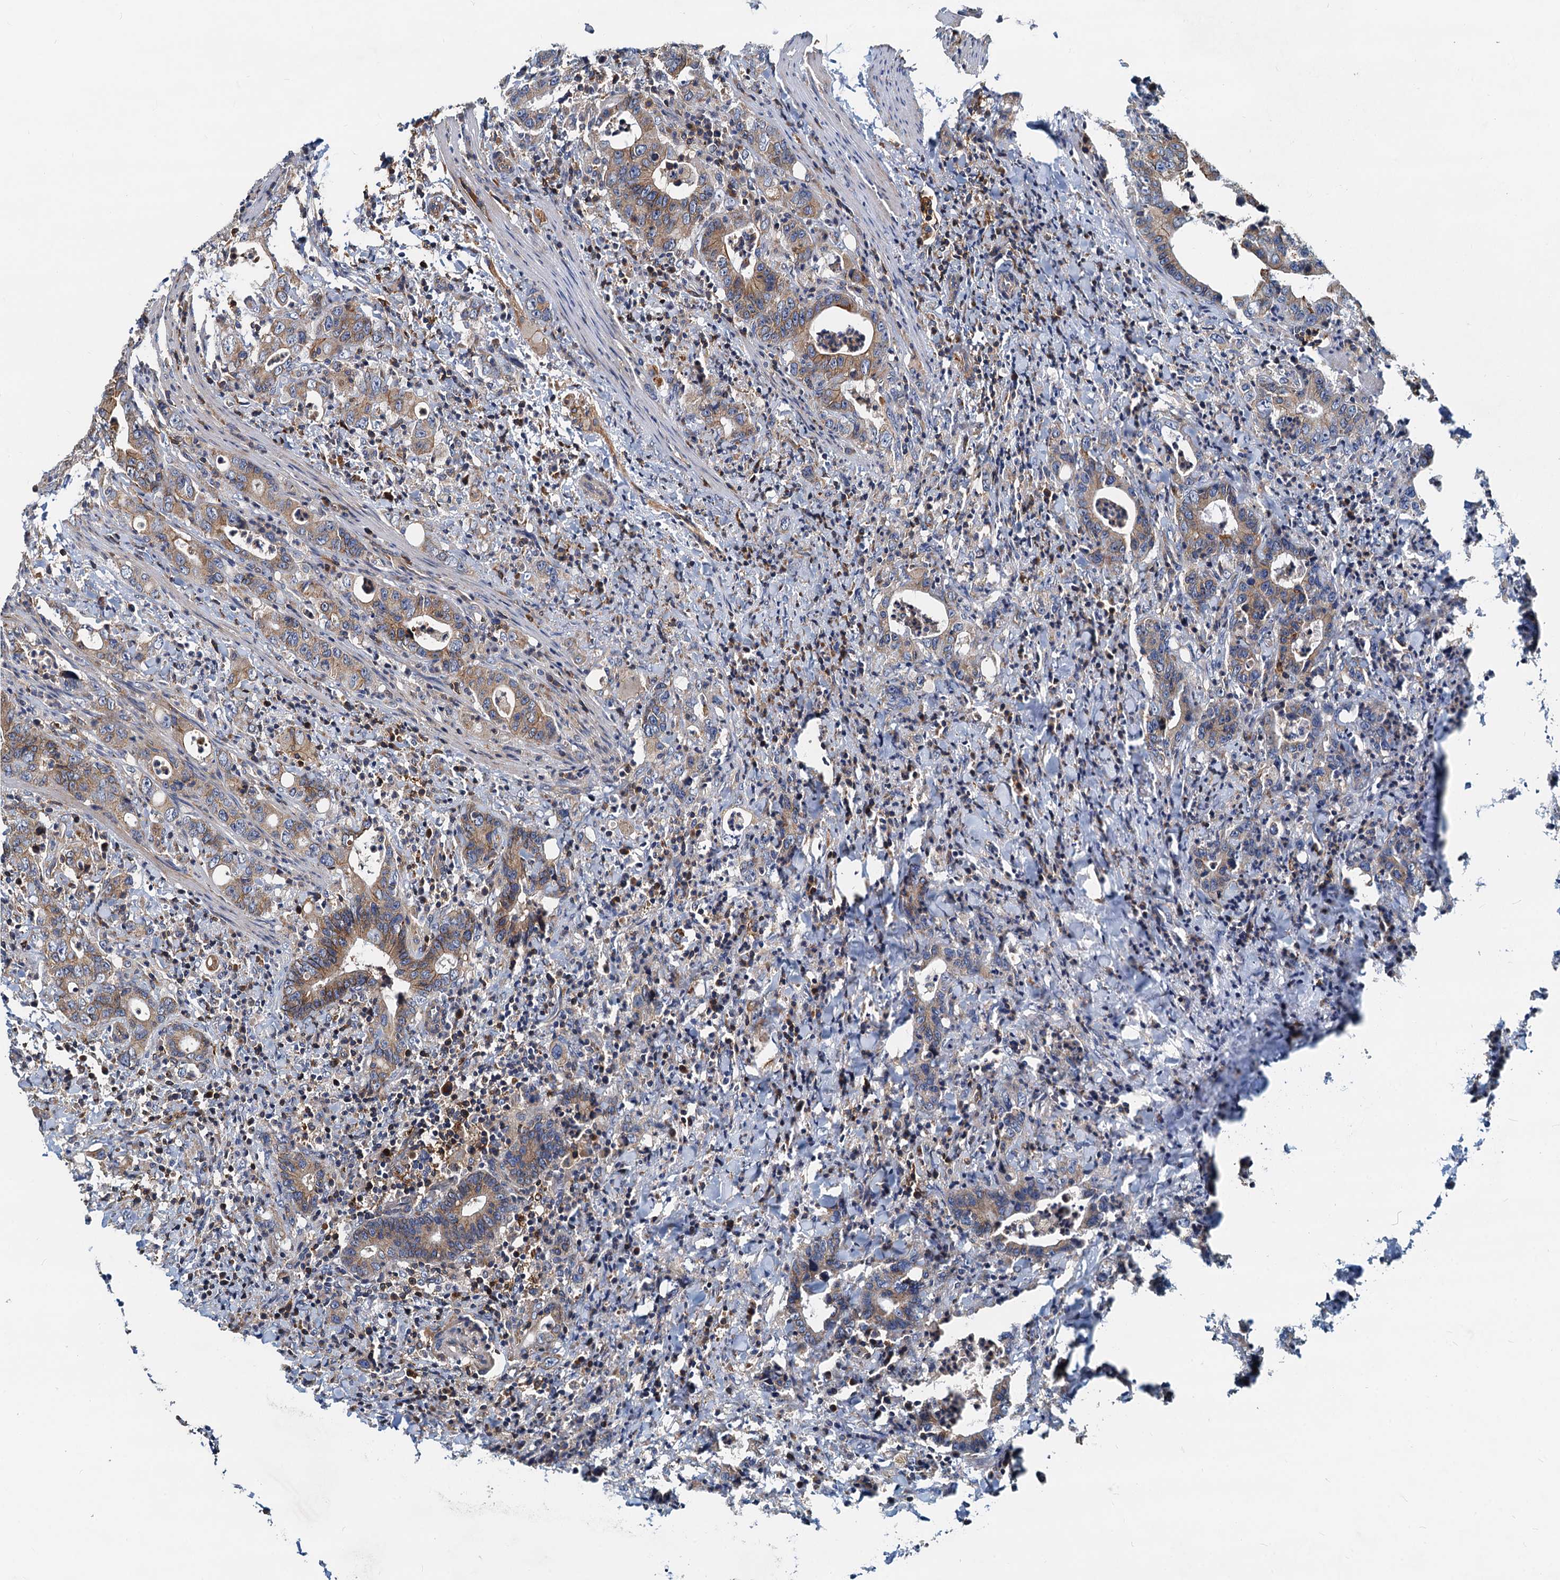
{"staining": {"intensity": "moderate", "quantity": "25%-75%", "location": "cytoplasmic/membranous"}, "tissue": "colorectal cancer", "cell_type": "Tumor cells", "image_type": "cancer", "snomed": [{"axis": "morphology", "description": "Adenocarcinoma, NOS"}, {"axis": "topography", "description": "Colon"}], "caption": "Immunohistochemistry photomicrograph of neoplastic tissue: colorectal adenocarcinoma stained using immunohistochemistry (IHC) exhibits medium levels of moderate protein expression localized specifically in the cytoplasmic/membranous of tumor cells, appearing as a cytoplasmic/membranous brown color.", "gene": "LNX2", "patient": {"sex": "female", "age": 75}}